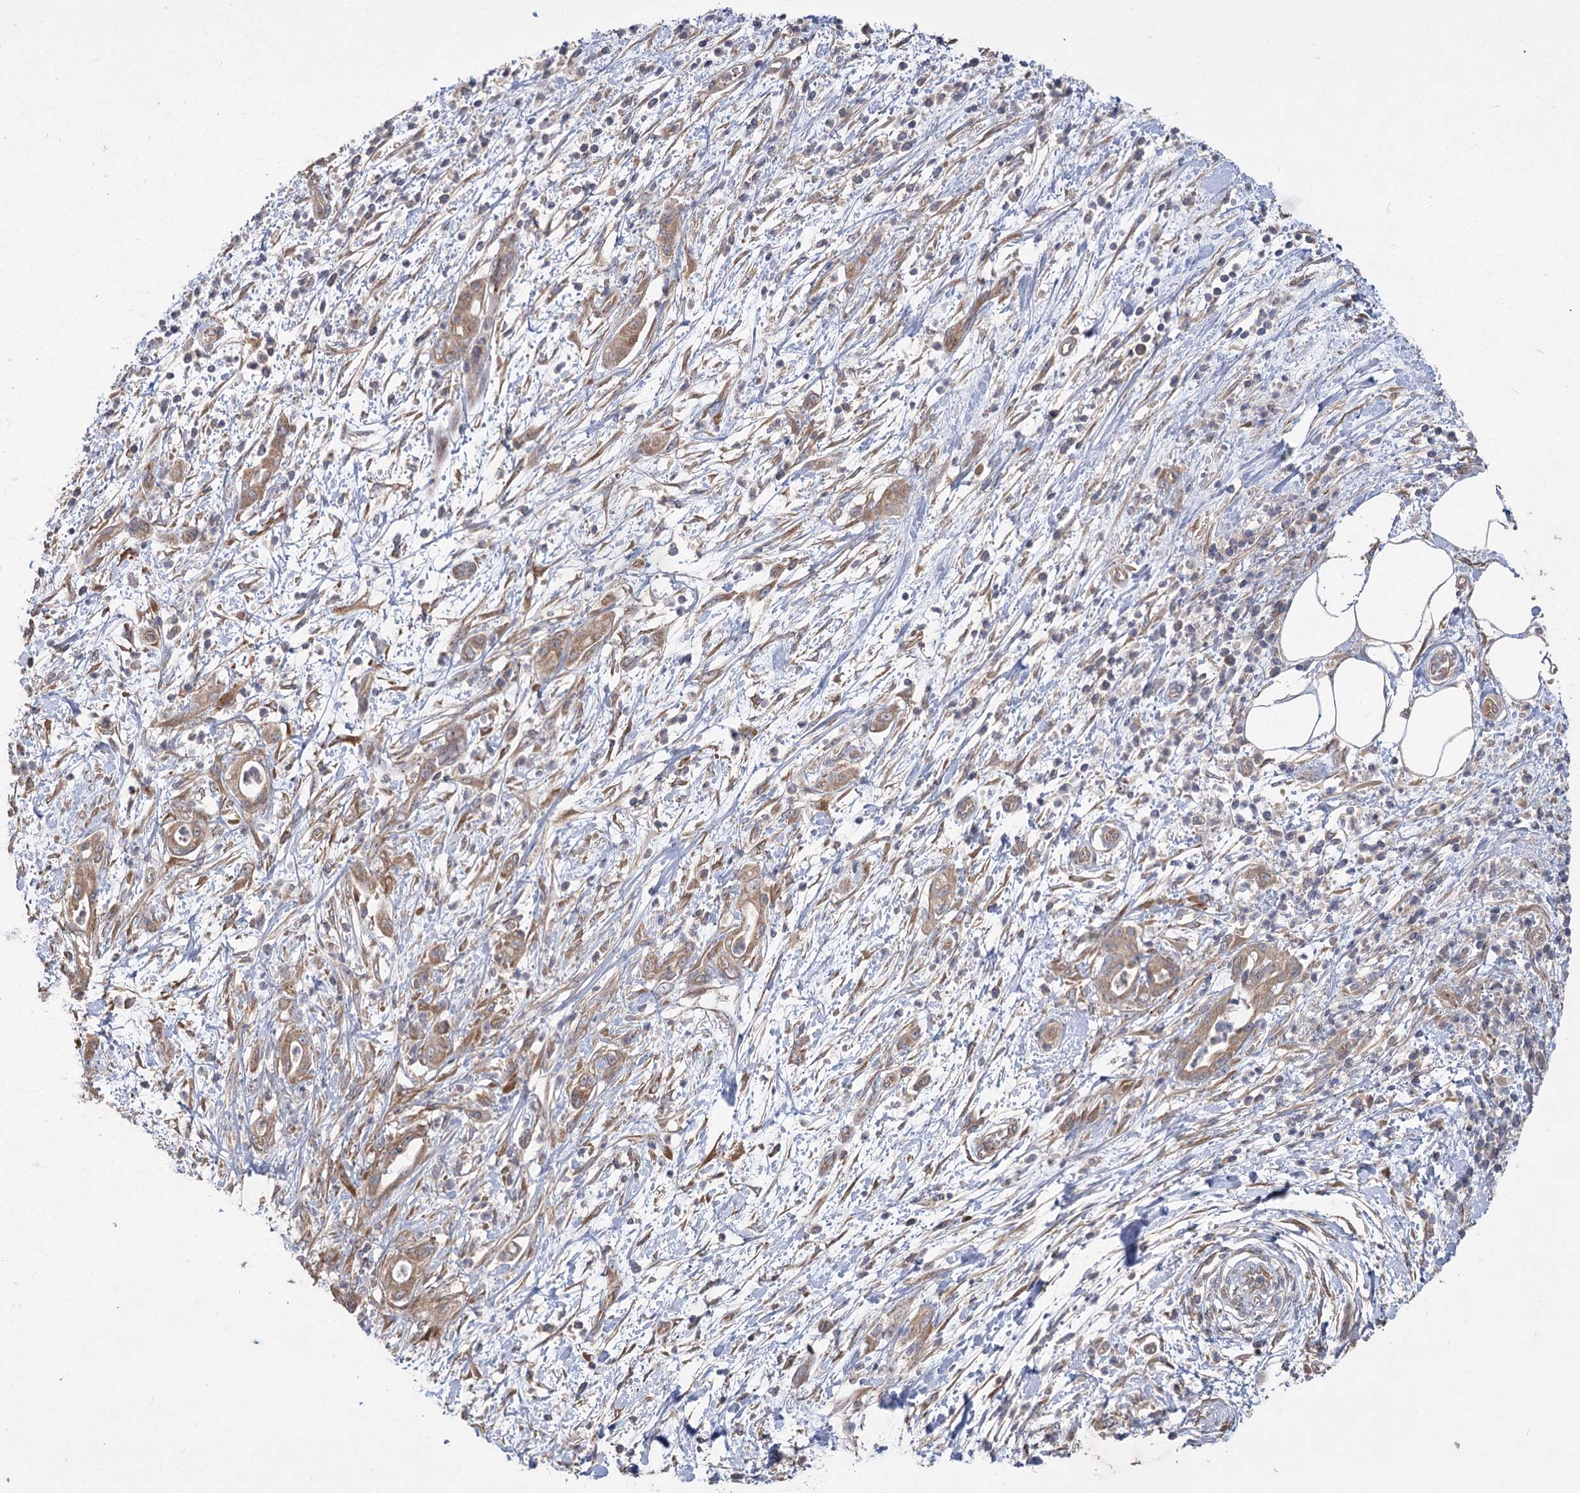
{"staining": {"intensity": "moderate", "quantity": ">75%", "location": "cytoplasmic/membranous"}, "tissue": "pancreatic cancer", "cell_type": "Tumor cells", "image_type": "cancer", "snomed": [{"axis": "morphology", "description": "Adenocarcinoma, NOS"}, {"axis": "topography", "description": "Pancreas"}], "caption": "Tumor cells reveal moderate cytoplasmic/membranous positivity in approximately >75% of cells in pancreatic adenocarcinoma. The staining was performed using DAB, with brown indicating positive protein expression. Nuclei are stained blue with hematoxylin.", "gene": "RIN2", "patient": {"sex": "female", "age": 55}}